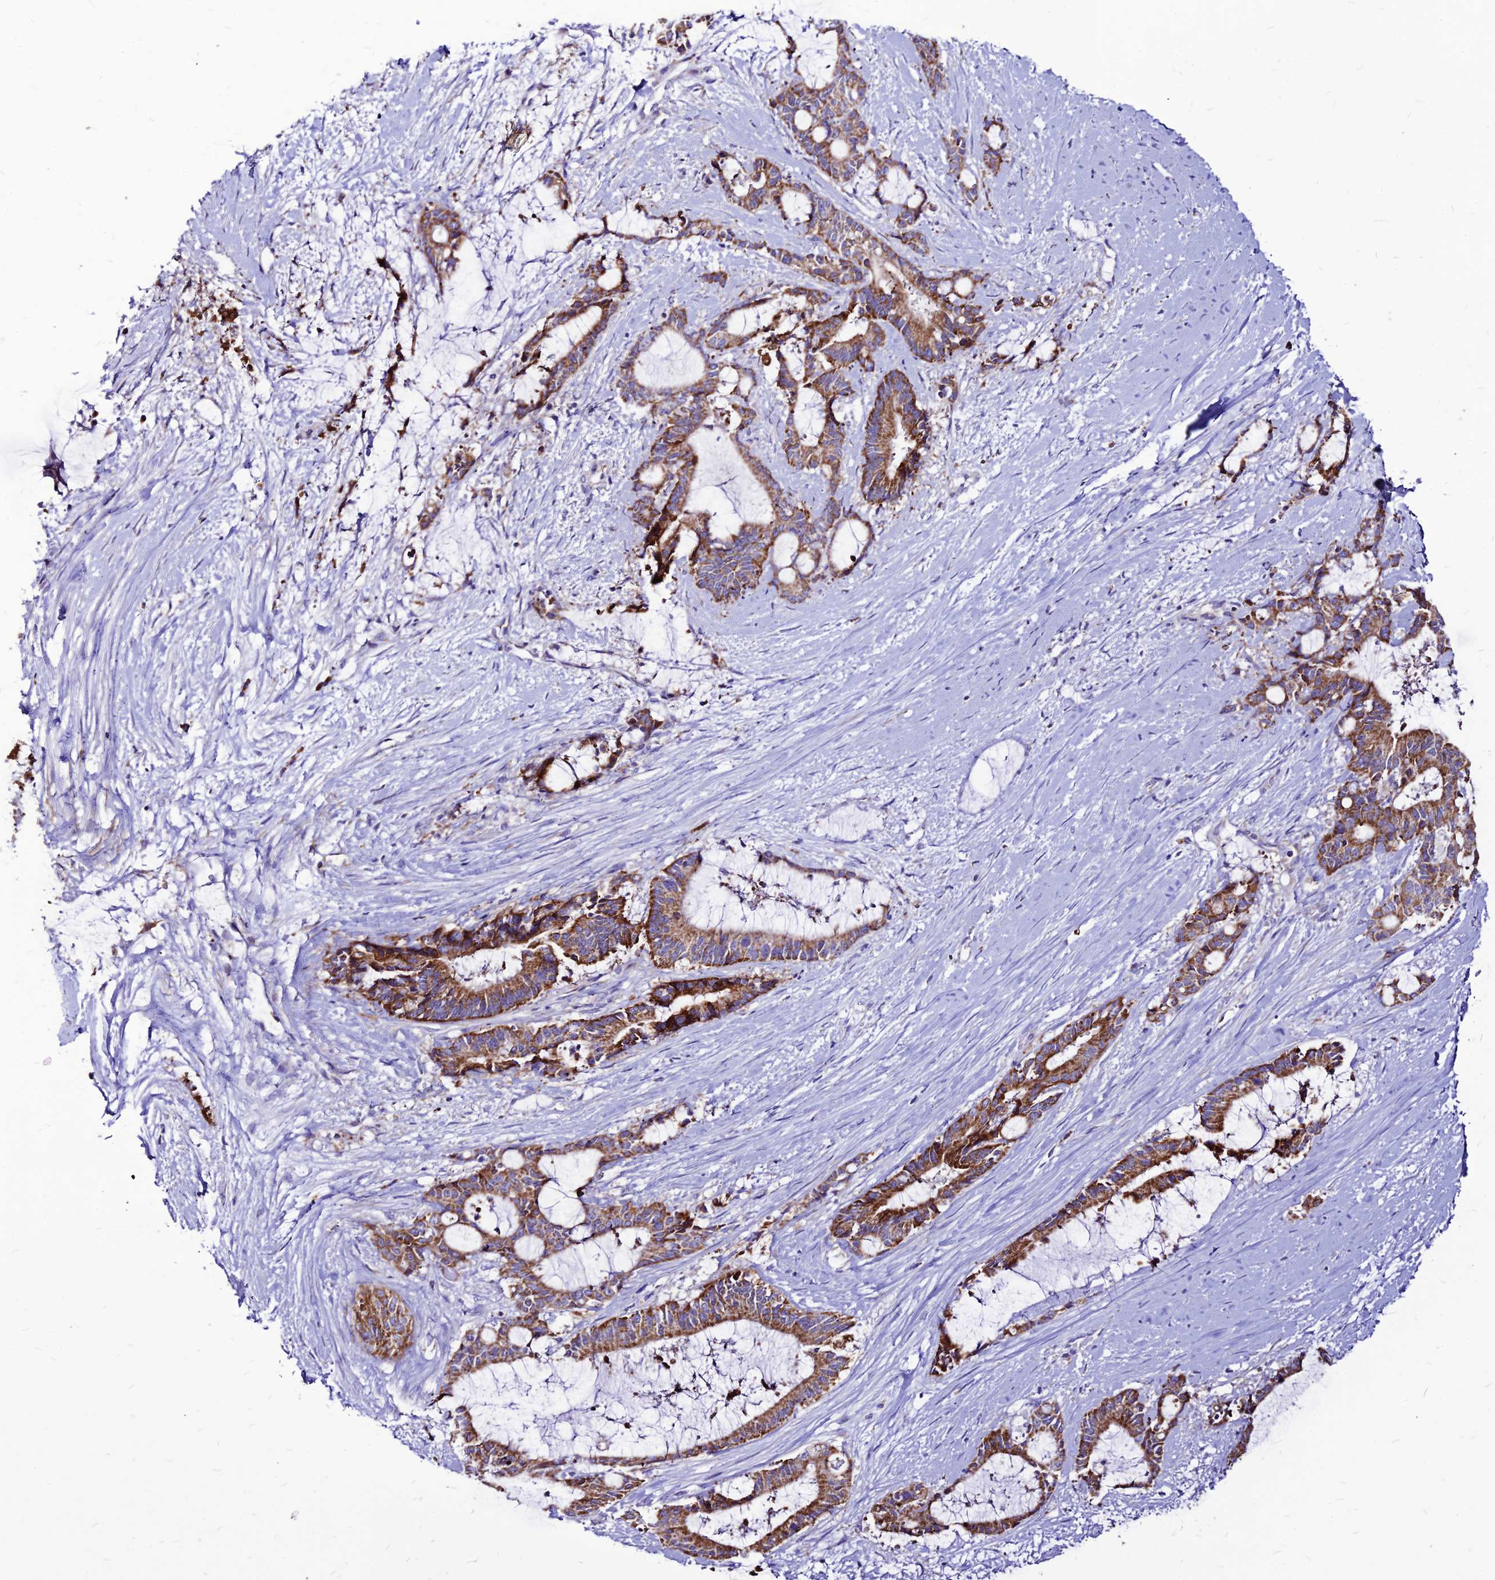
{"staining": {"intensity": "strong", "quantity": ">75%", "location": "cytoplasmic/membranous"}, "tissue": "liver cancer", "cell_type": "Tumor cells", "image_type": "cancer", "snomed": [{"axis": "morphology", "description": "Normal tissue, NOS"}, {"axis": "morphology", "description": "Cholangiocarcinoma"}, {"axis": "topography", "description": "Liver"}, {"axis": "topography", "description": "Peripheral nerve tissue"}], "caption": "An image of cholangiocarcinoma (liver) stained for a protein demonstrates strong cytoplasmic/membranous brown staining in tumor cells.", "gene": "ECI1", "patient": {"sex": "female", "age": 73}}